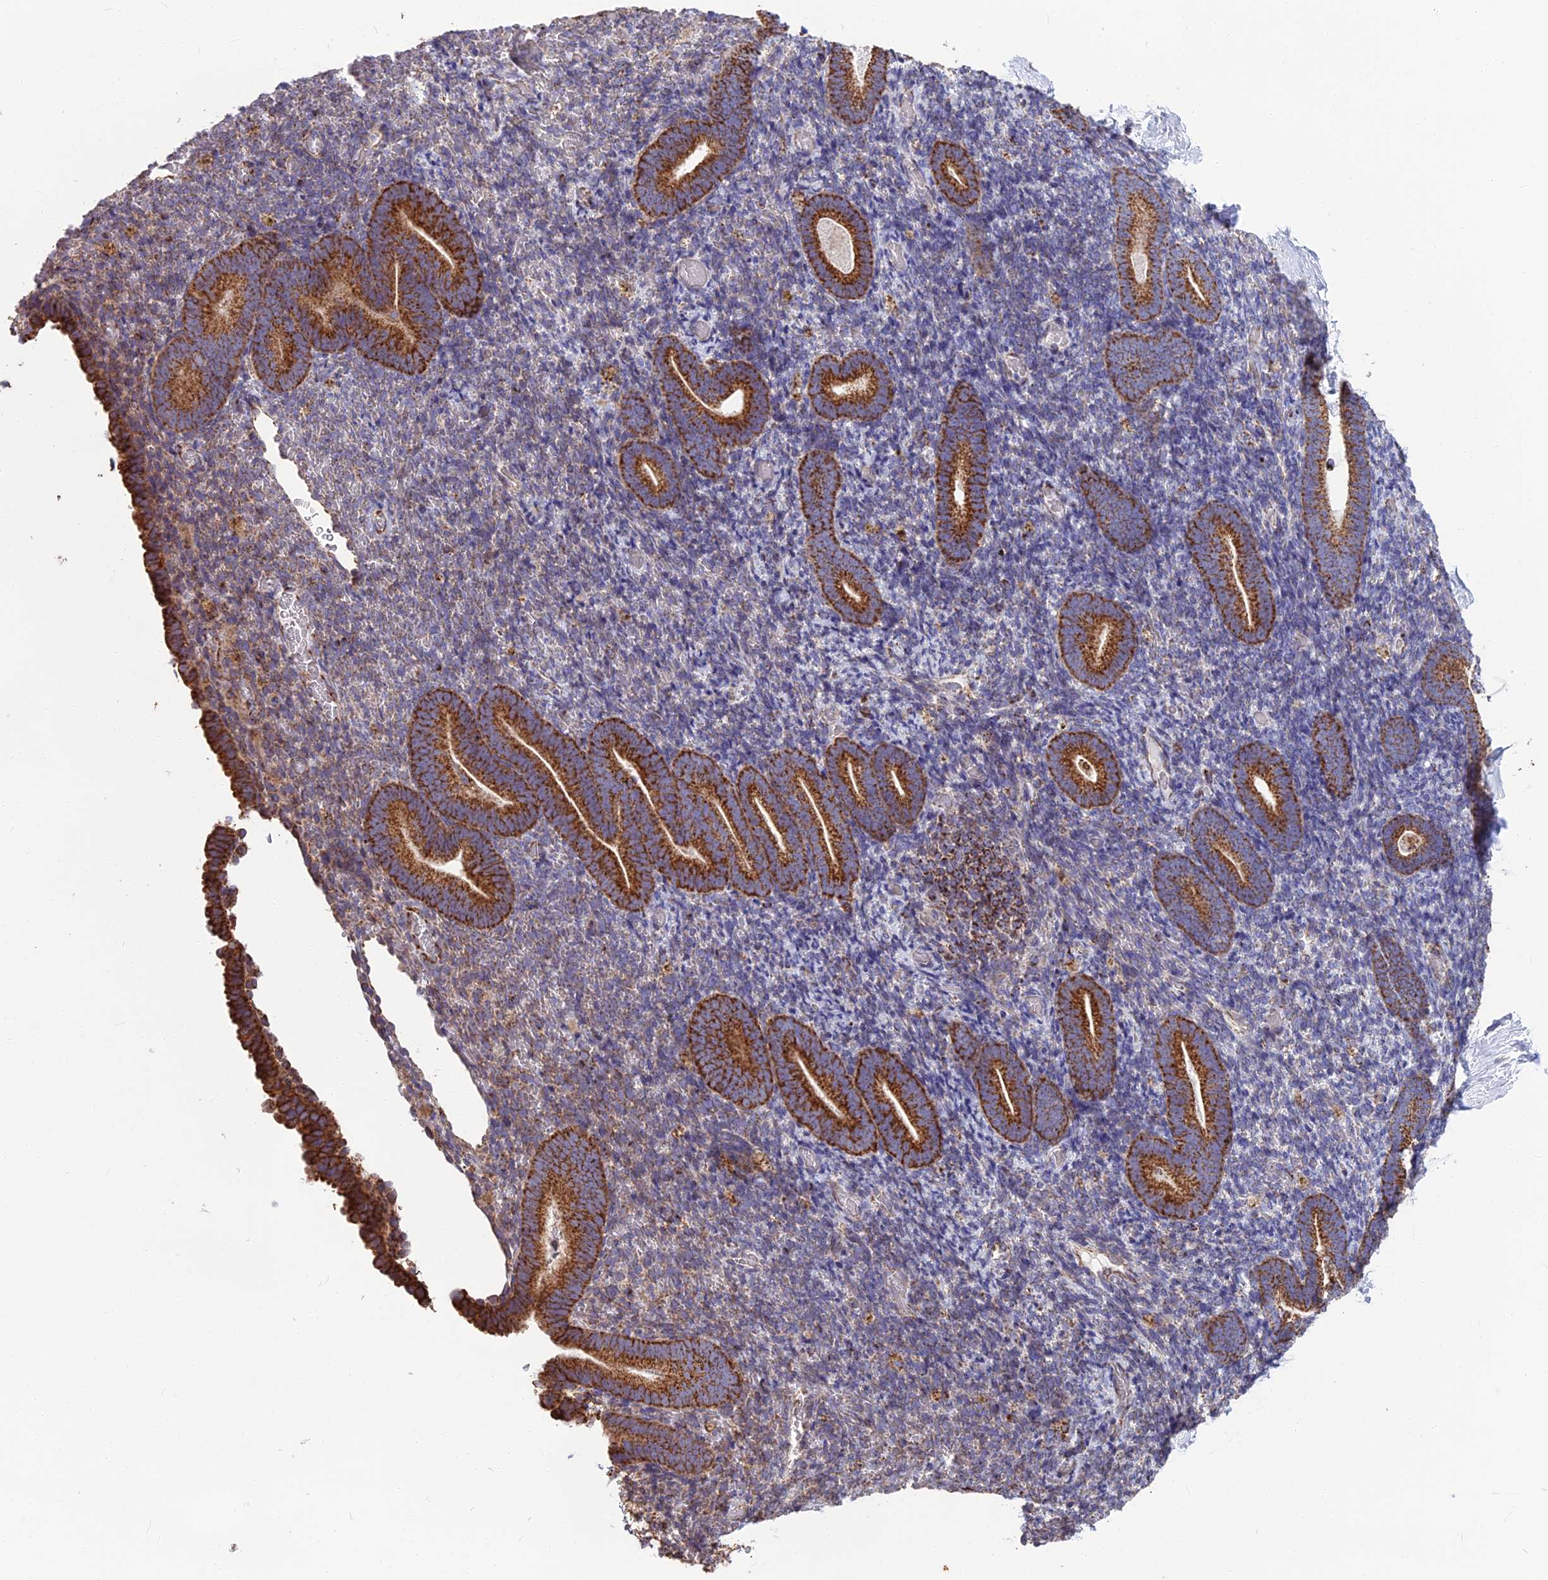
{"staining": {"intensity": "moderate", "quantity": "<25%", "location": "cytoplasmic/membranous"}, "tissue": "endometrium", "cell_type": "Cells in endometrial stroma", "image_type": "normal", "snomed": [{"axis": "morphology", "description": "Normal tissue, NOS"}, {"axis": "topography", "description": "Endometrium"}], "caption": "Immunohistochemical staining of unremarkable endometrium shows <25% levels of moderate cytoplasmic/membranous protein expression in about <25% of cells in endometrial stroma. The staining was performed using DAB (3,3'-diaminobenzidine) to visualize the protein expression in brown, while the nuclei were stained in blue with hematoxylin (Magnification: 20x).", "gene": "CS", "patient": {"sex": "female", "age": 51}}